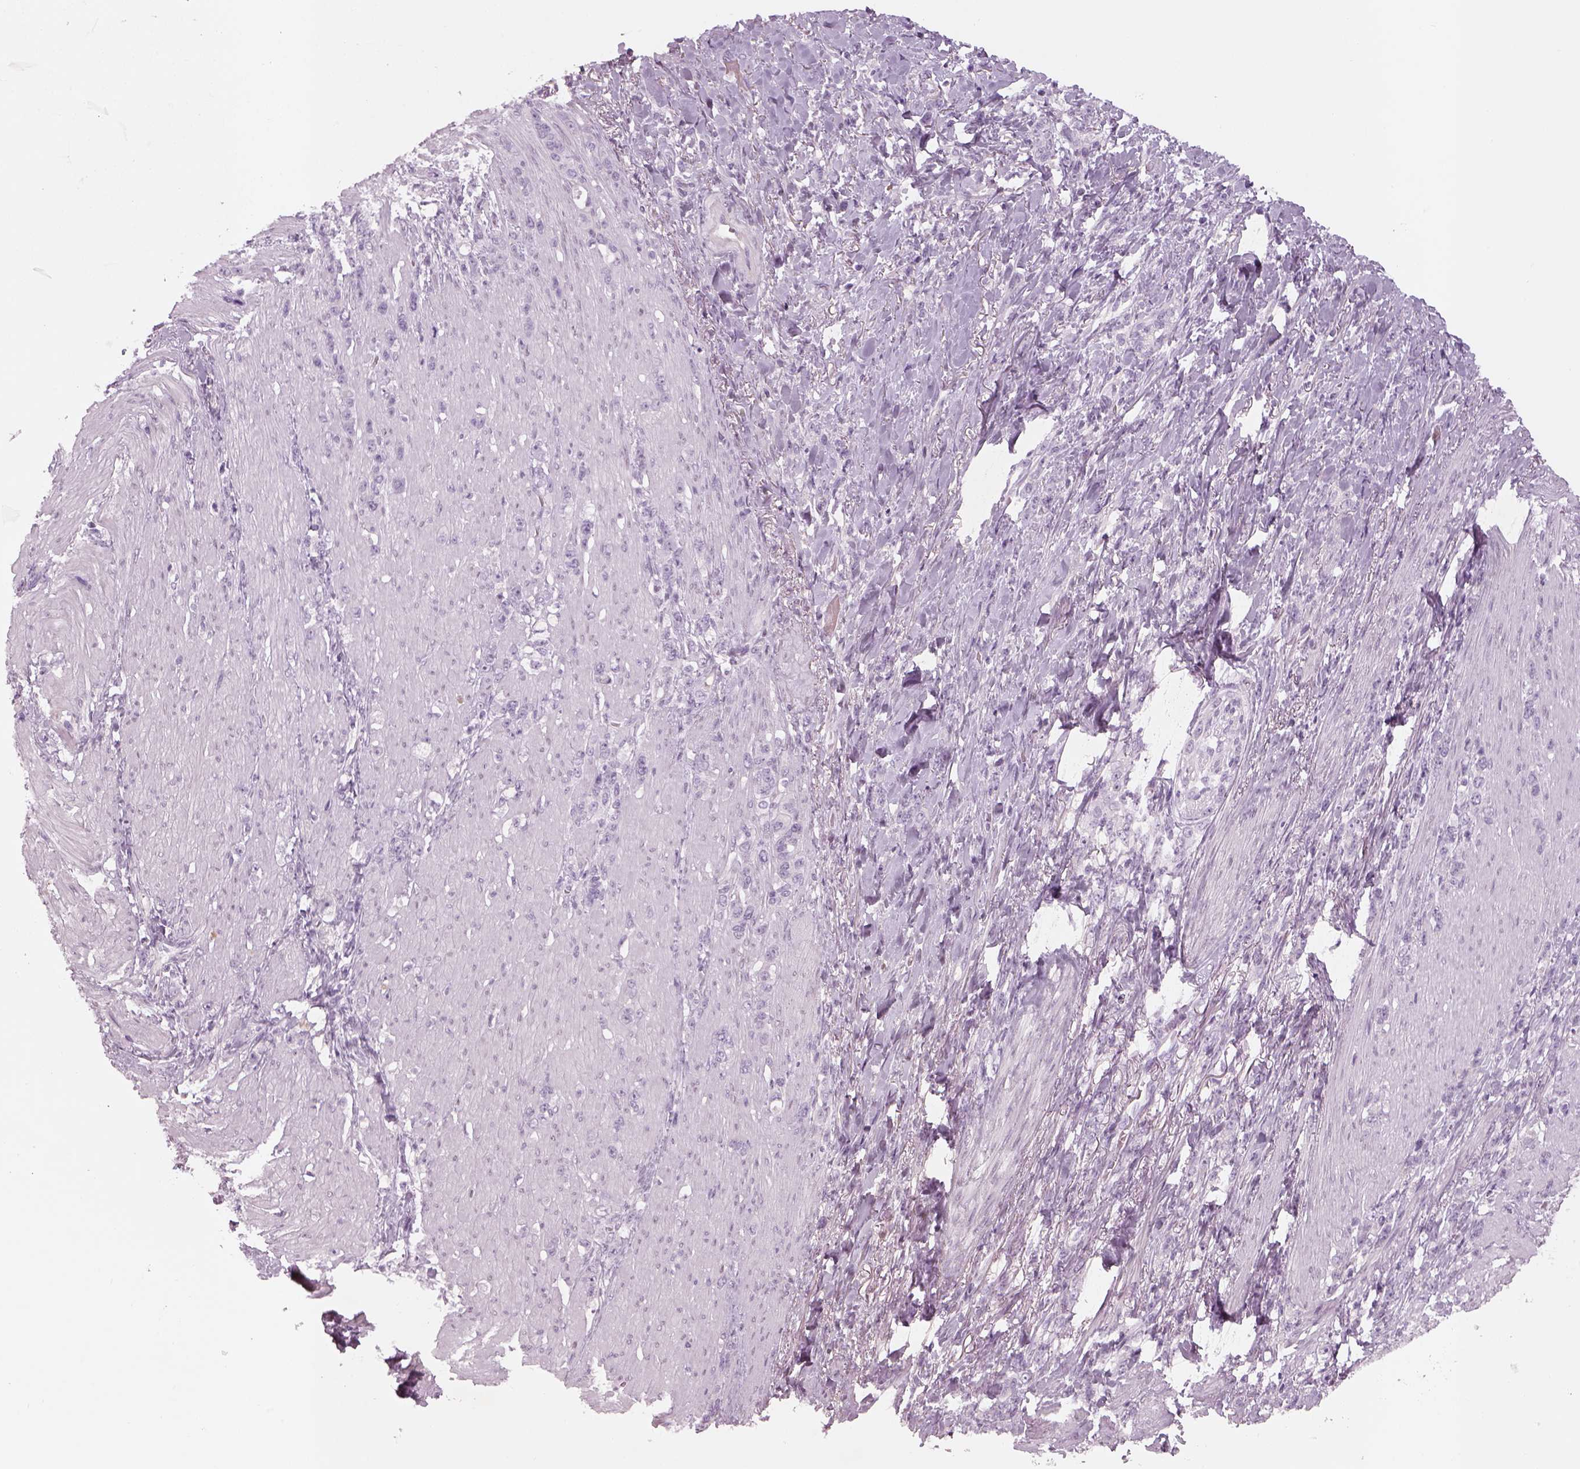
{"staining": {"intensity": "negative", "quantity": "none", "location": "none"}, "tissue": "stomach cancer", "cell_type": "Tumor cells", "image_type": "cancer", "snomed": [{"axis": "morphology", "description": "Adenocarcinoma, NOS"}, {"axis": "topography", "description": "Stomach, lower"}], "caption": "DAB (3,3'-diaminobenzidine) immunohistochemical staining of stomach cancer demonstrates no significant expression in tumor cells. (DAB (3,3'-diaminobenzidine) immunohistochemistry (IHC), high magnification).", "gene": "PABPC1L2B", "patient": {"sex": "male", "age": 88}}